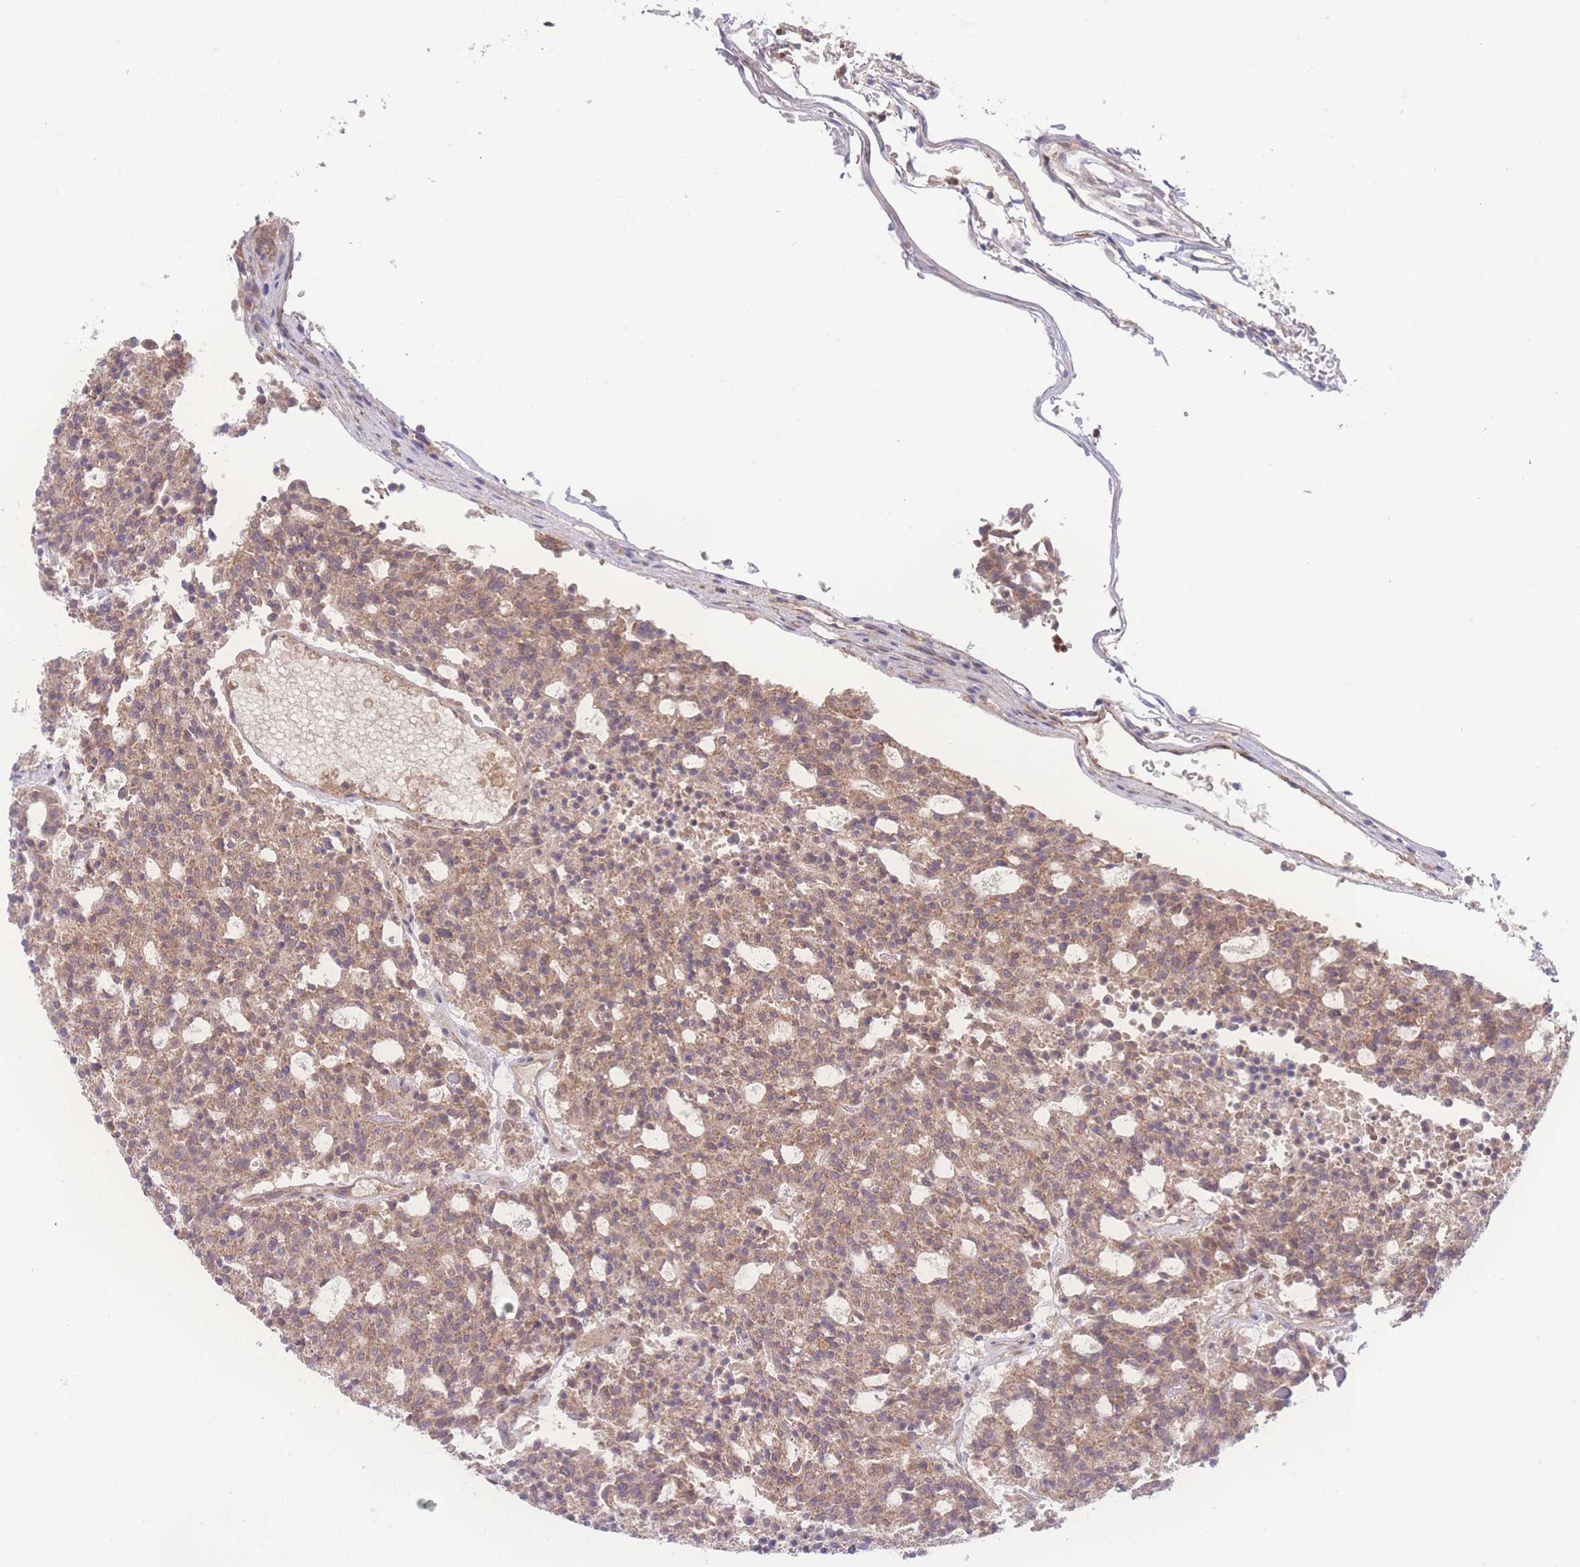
{"staining": {"intensity": "moderate", "quantity": "25%-75%", "location": "cytoplasmic/membranous,nuclear"}, "tissue": "carcinoid", "cell_type": "Tumor cells", "image_type": "cancer", "snomed": [{"axis": "morphology", "description": "Carcinoid, malignant, NOS"}, {"axis": "topography", "description": "Pancreas"}], "caption": "Approximately 25%-75% of tumor cells in carcinoid (malignant) exhibit moderate cytoplasmic/membranous and nuclear protein staining as visualized by brown immunohistochemical staining.", "gene": "RAVER1", "patient": {"sex": "female", "age": 54}}